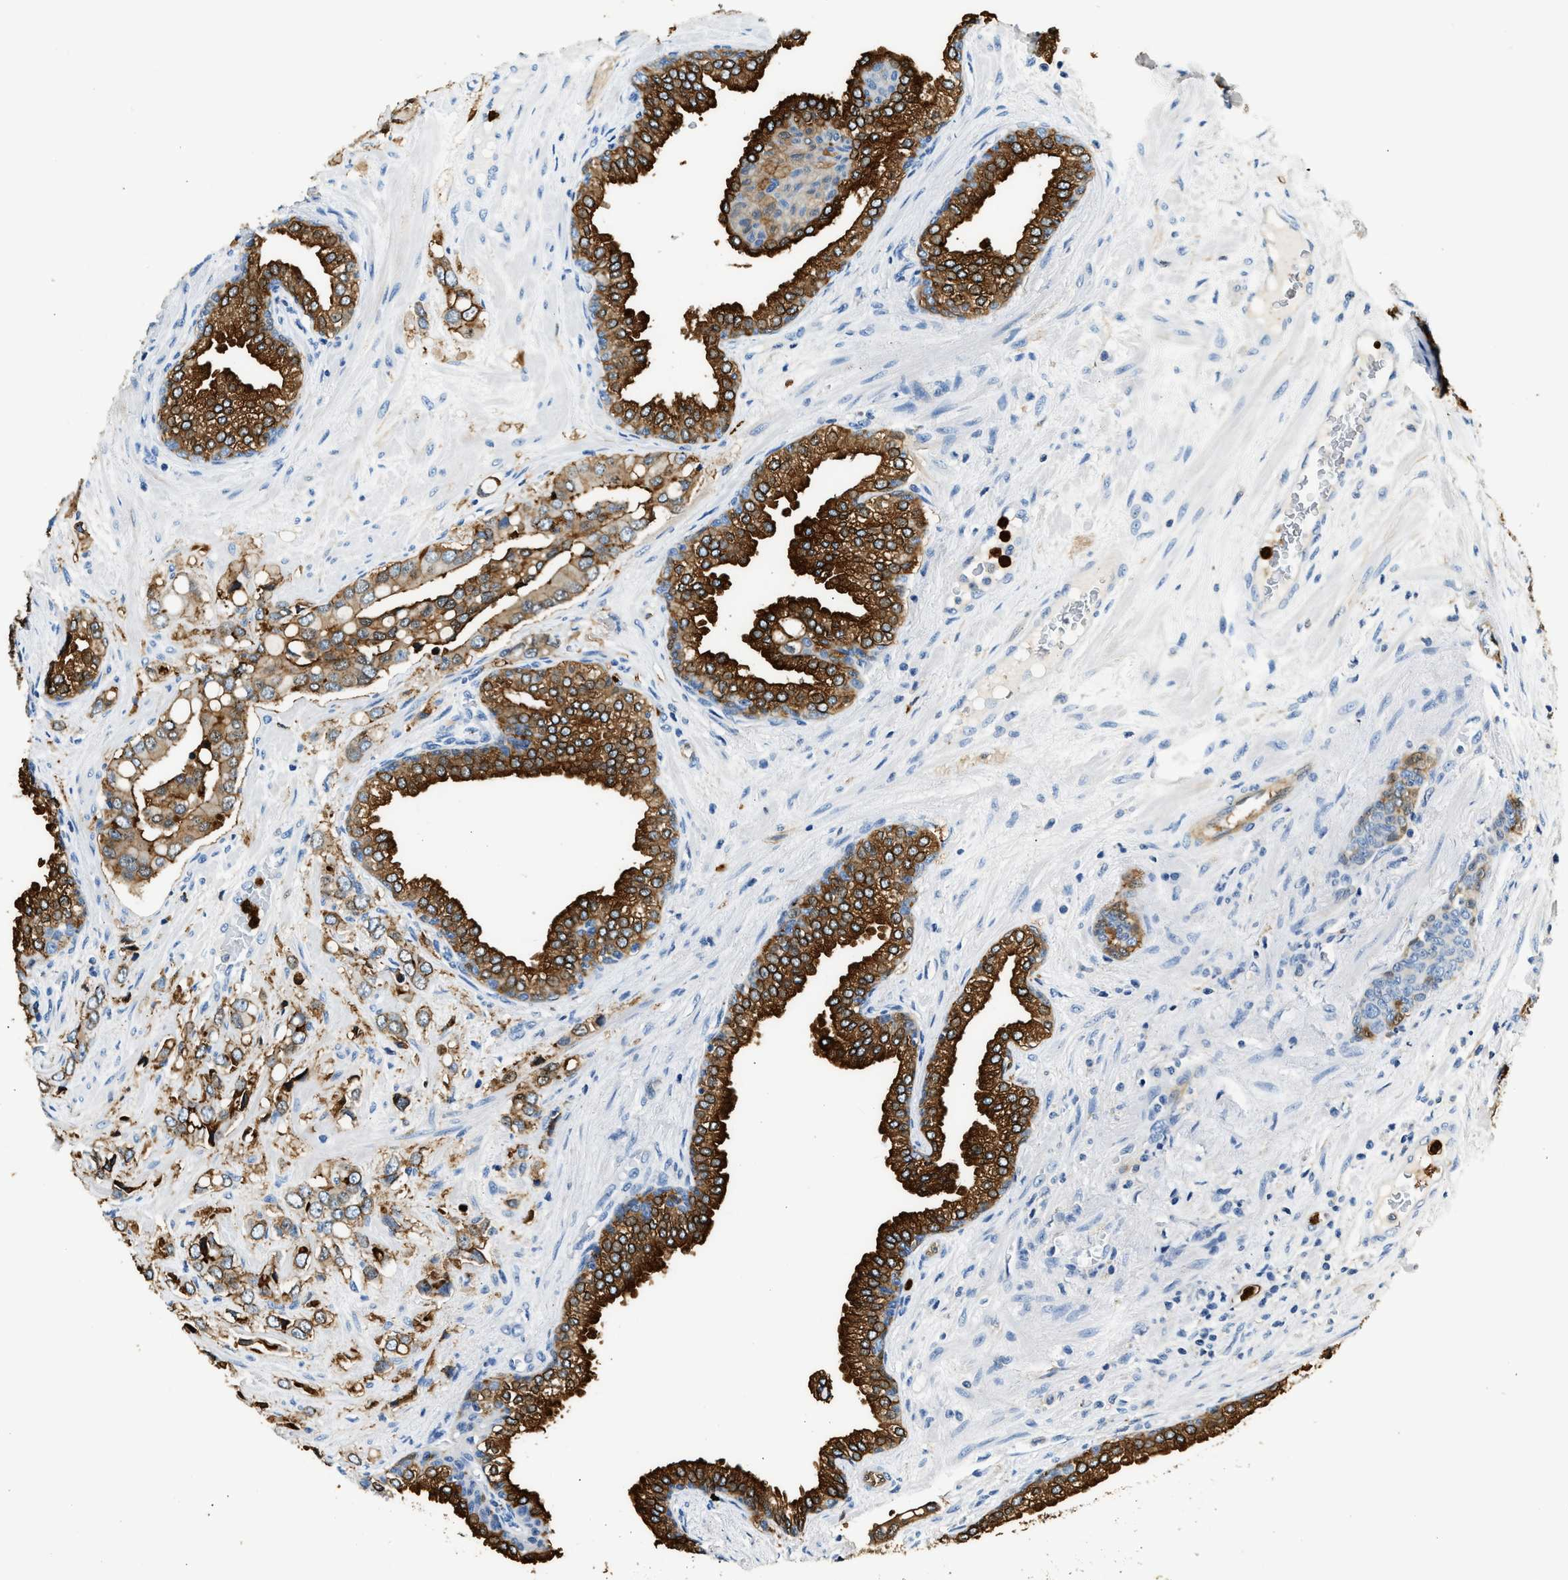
{"staining": {"intensity": "moderate", "quantity": ">75%", "location": "cytoplasmic/membranous"}, "tissue": "prostate cancer", "cell_type": "Tumor cells", "image_type": "cancer", "snomed": [{"axis": "morphology", "description": "Adenocarcinoma, High grade"}, {"axis": "topography", "description": "Prostate"}], "caption": "About >75% of tumor cells in human prostate cancer display moderate cytoplasmic/membranous protein positivity as visualized by brown immunohistochemical staining.", "gene": "ANXA3", "patient": {"sex": "male", "age": 52}}